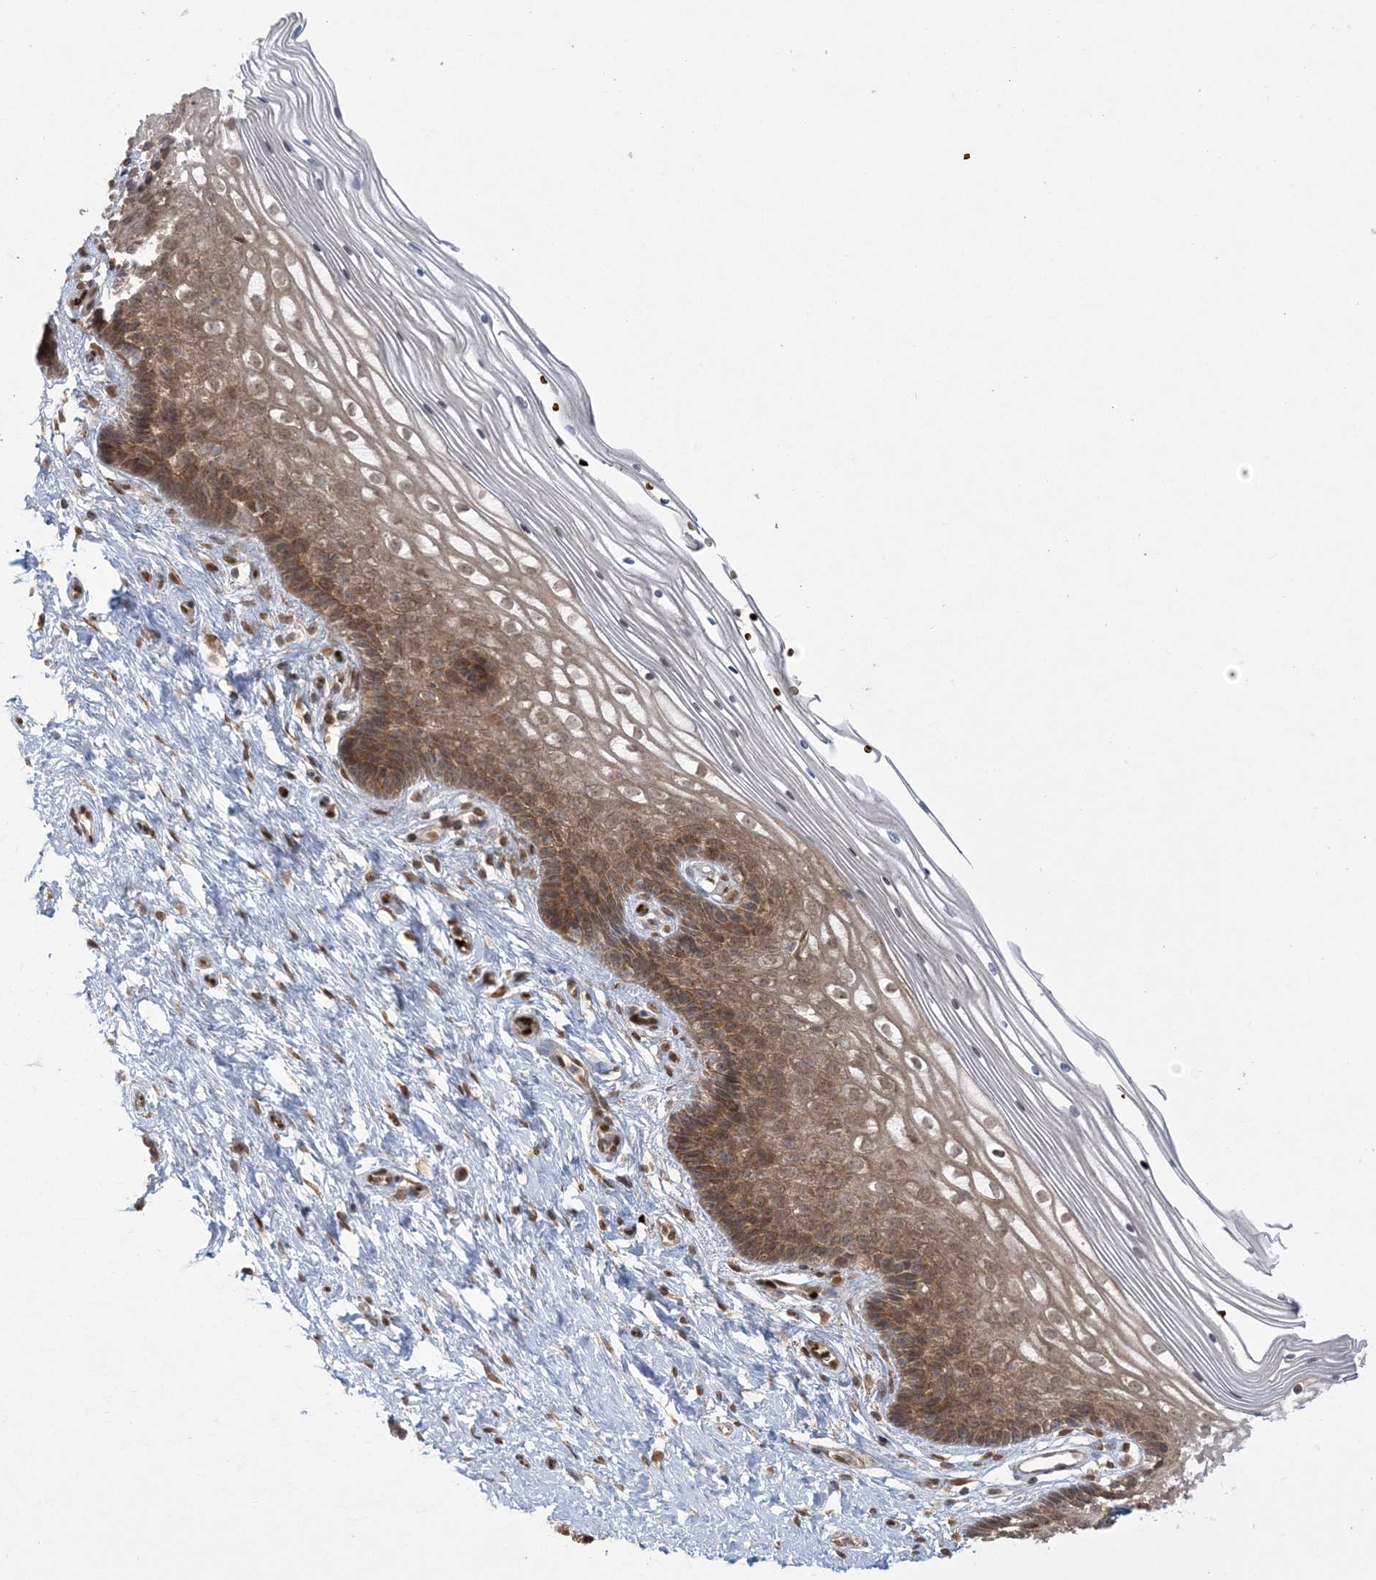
{"staining": {"intensity": "moderate", "quantity": ">75%", "location": "cytoplasmic/membranous"}, "tissue": "cervix", "cell_type": "Glandular cells", "image_type": "normal", "snomed": [{"axis": "morphology", "description": "Normal tissue, NOS"}, {"axis": "topography", "description": "Cervix"}], "caption": "A medium amount of moderate cytoplasmic/membranous expression is present in approximately >75% of glandular cells in normal cervix.", "gene": "ABCF3", "patient": {"sex": "female", "age": 33}}